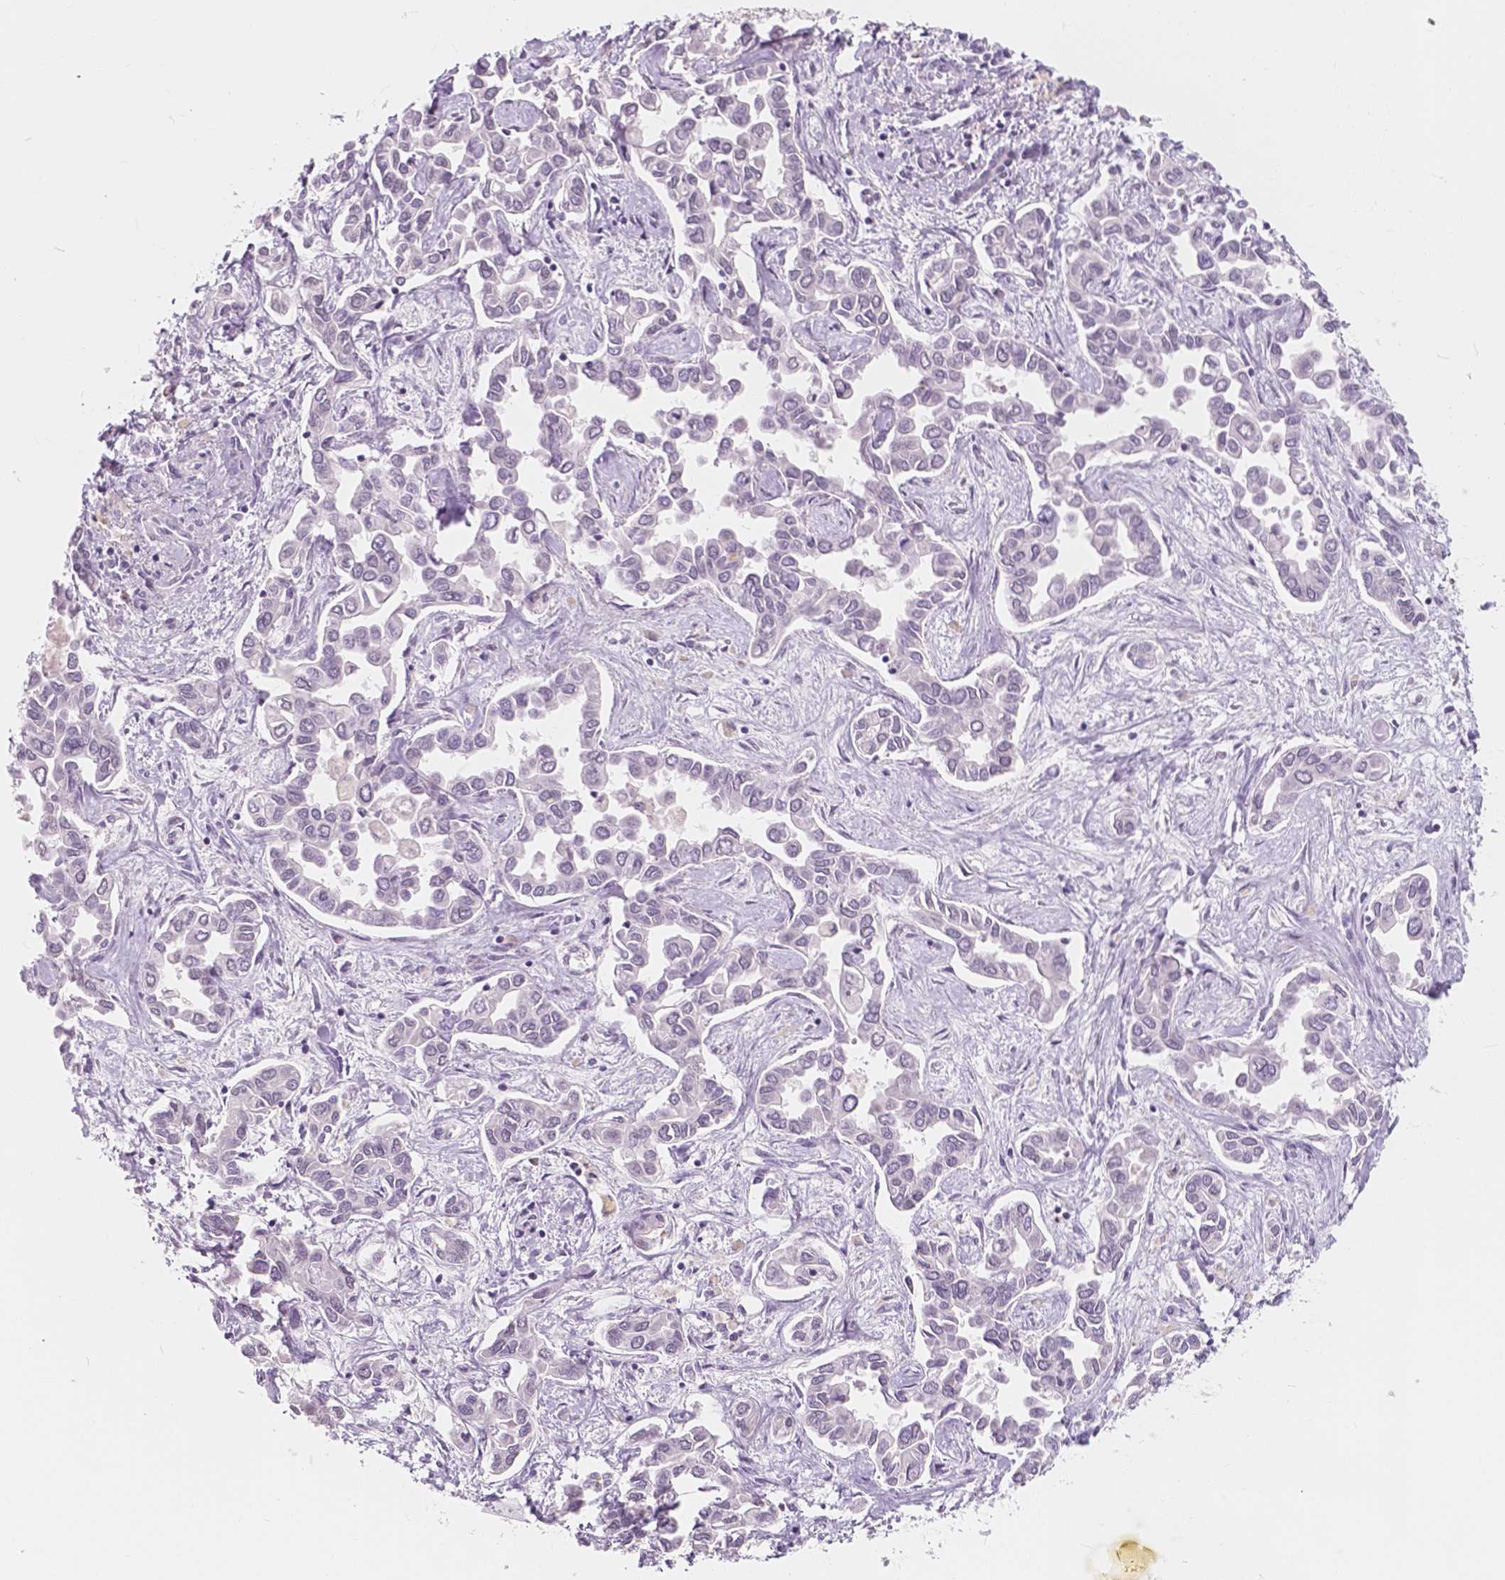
{"staining": {"intensity": "negative", "quantity": "none", "location": "none"}, "tissue": "liver cancer", "cell_type": "Tumor cells", "image_type": "cancer", "snomed": [{"axis": "morphology", "description": "Cholangiocarcinoma"}, {"axis": "topography", "description": "Liver"}], "caption": "Immunohistochemistry (IHC) micrograph of neoplastic tissue: human liver cancer stained with DAB (3,3'-diaminobenzidine) reveals no significant protein staining in tumor cells.", "gene": "NOLC1", "patient": {"sex": "female", "age": 64}}